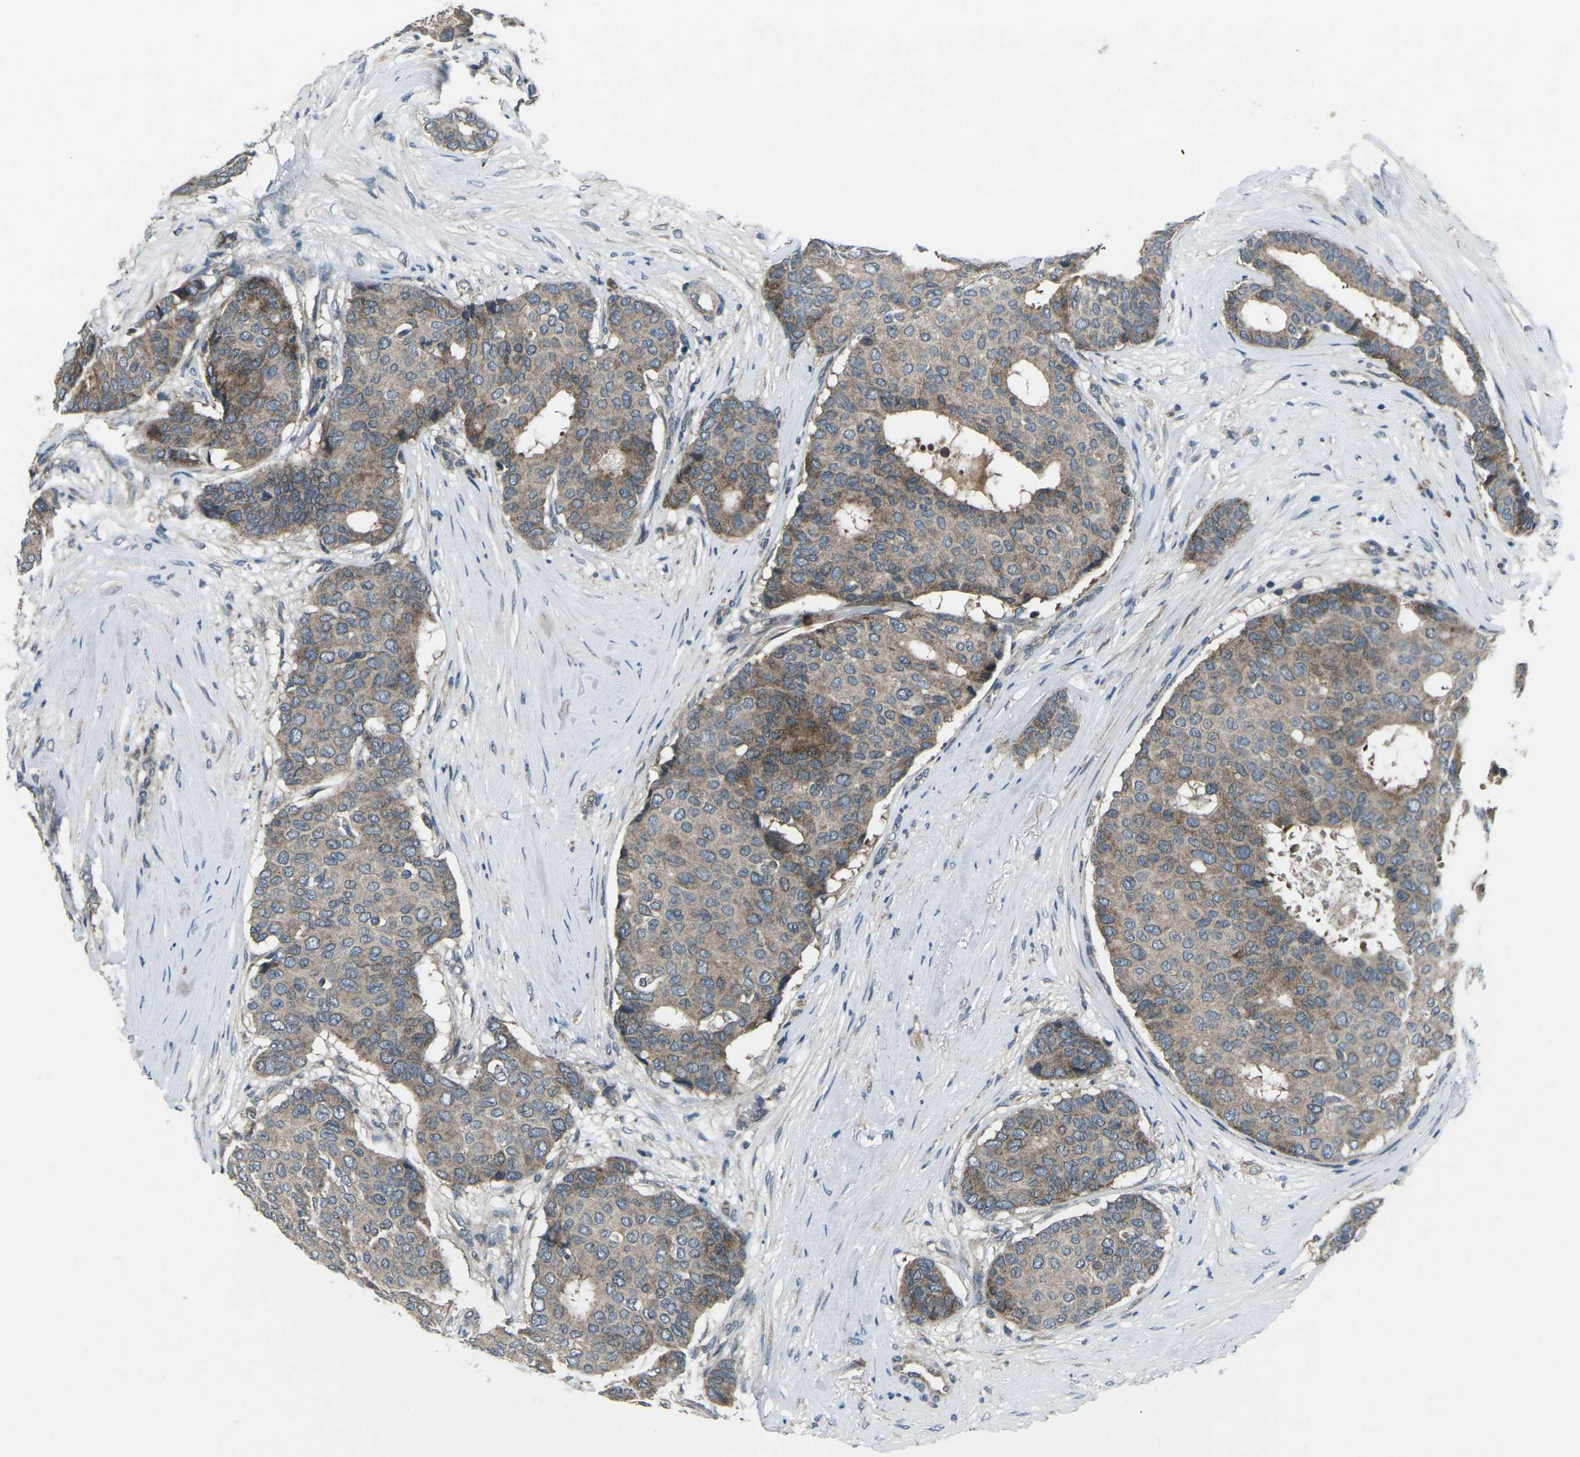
{"staining": {"intensity": "moderate", "quantity": ">75%", "location": "cytoplasmic/membranous"}, "tissue": "breast cancer", "cell_type": "Tumor cells", "image_type": "cancer", "snomed": [{"axis": "morphology", "description": "Duct carcinoma"}, {"axis": "topography", "description": "Breast"}], "caption": "The immunohistochemical stain labels moderate cytoplasmic/membranous staining in tumor cells of intraductal carcinoma (breast) tissue.", "gene": "CDK16", "patient": {"sex": "female", "age": 75}}